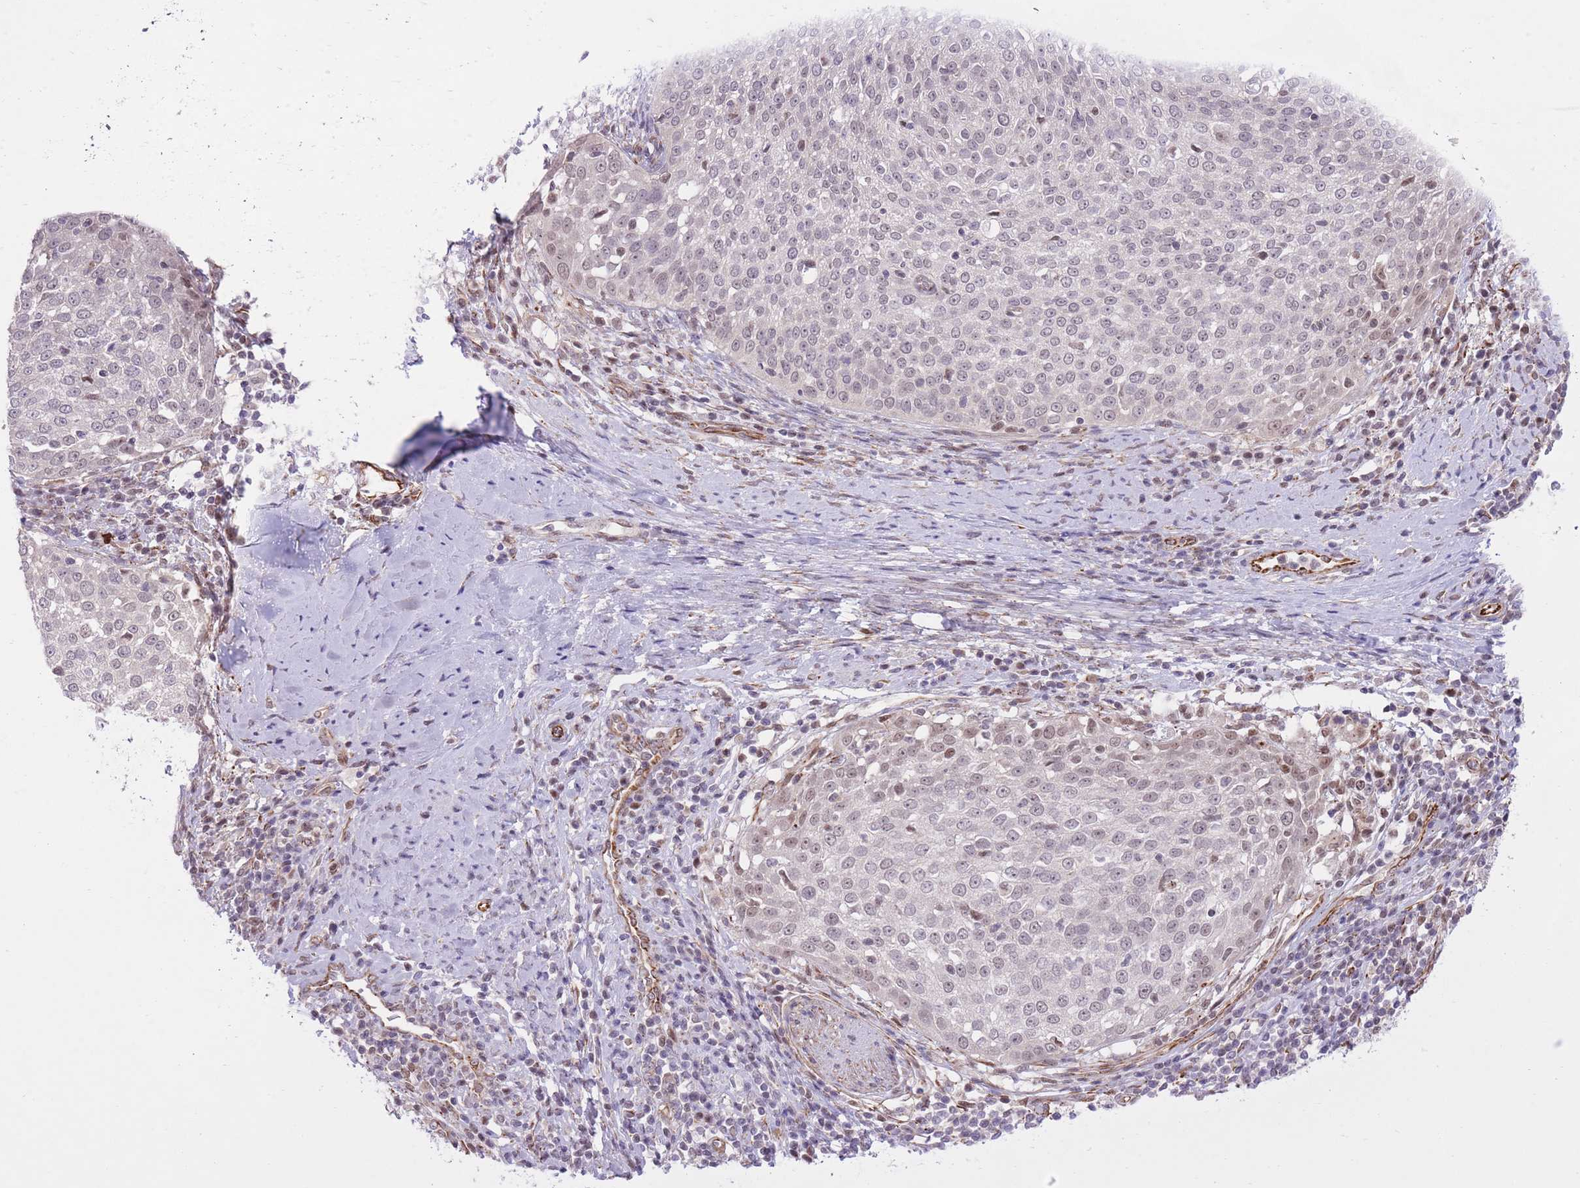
{"staining": {"intensity": "weak", "quantity": ">75%", "location": "nuclear"}, "tissue": "cervical cancer", "cell_type": "Tumor cells", "image_type": "cancer", "snomed": [{"axis": "morphology", "description": "Squamous cell carcinoma, NOS"}, {"axis": "topography", "description": "Cervix"}], "caption": "IHC (DAB (3,3'-diaminobenzidine)) staining of human cervical squamous cell carcinoma shows weak nuclear protein expression in about >75% of tumor cells.", "gene": "ELL", "patient": {"sex": "female", "age": 57}}